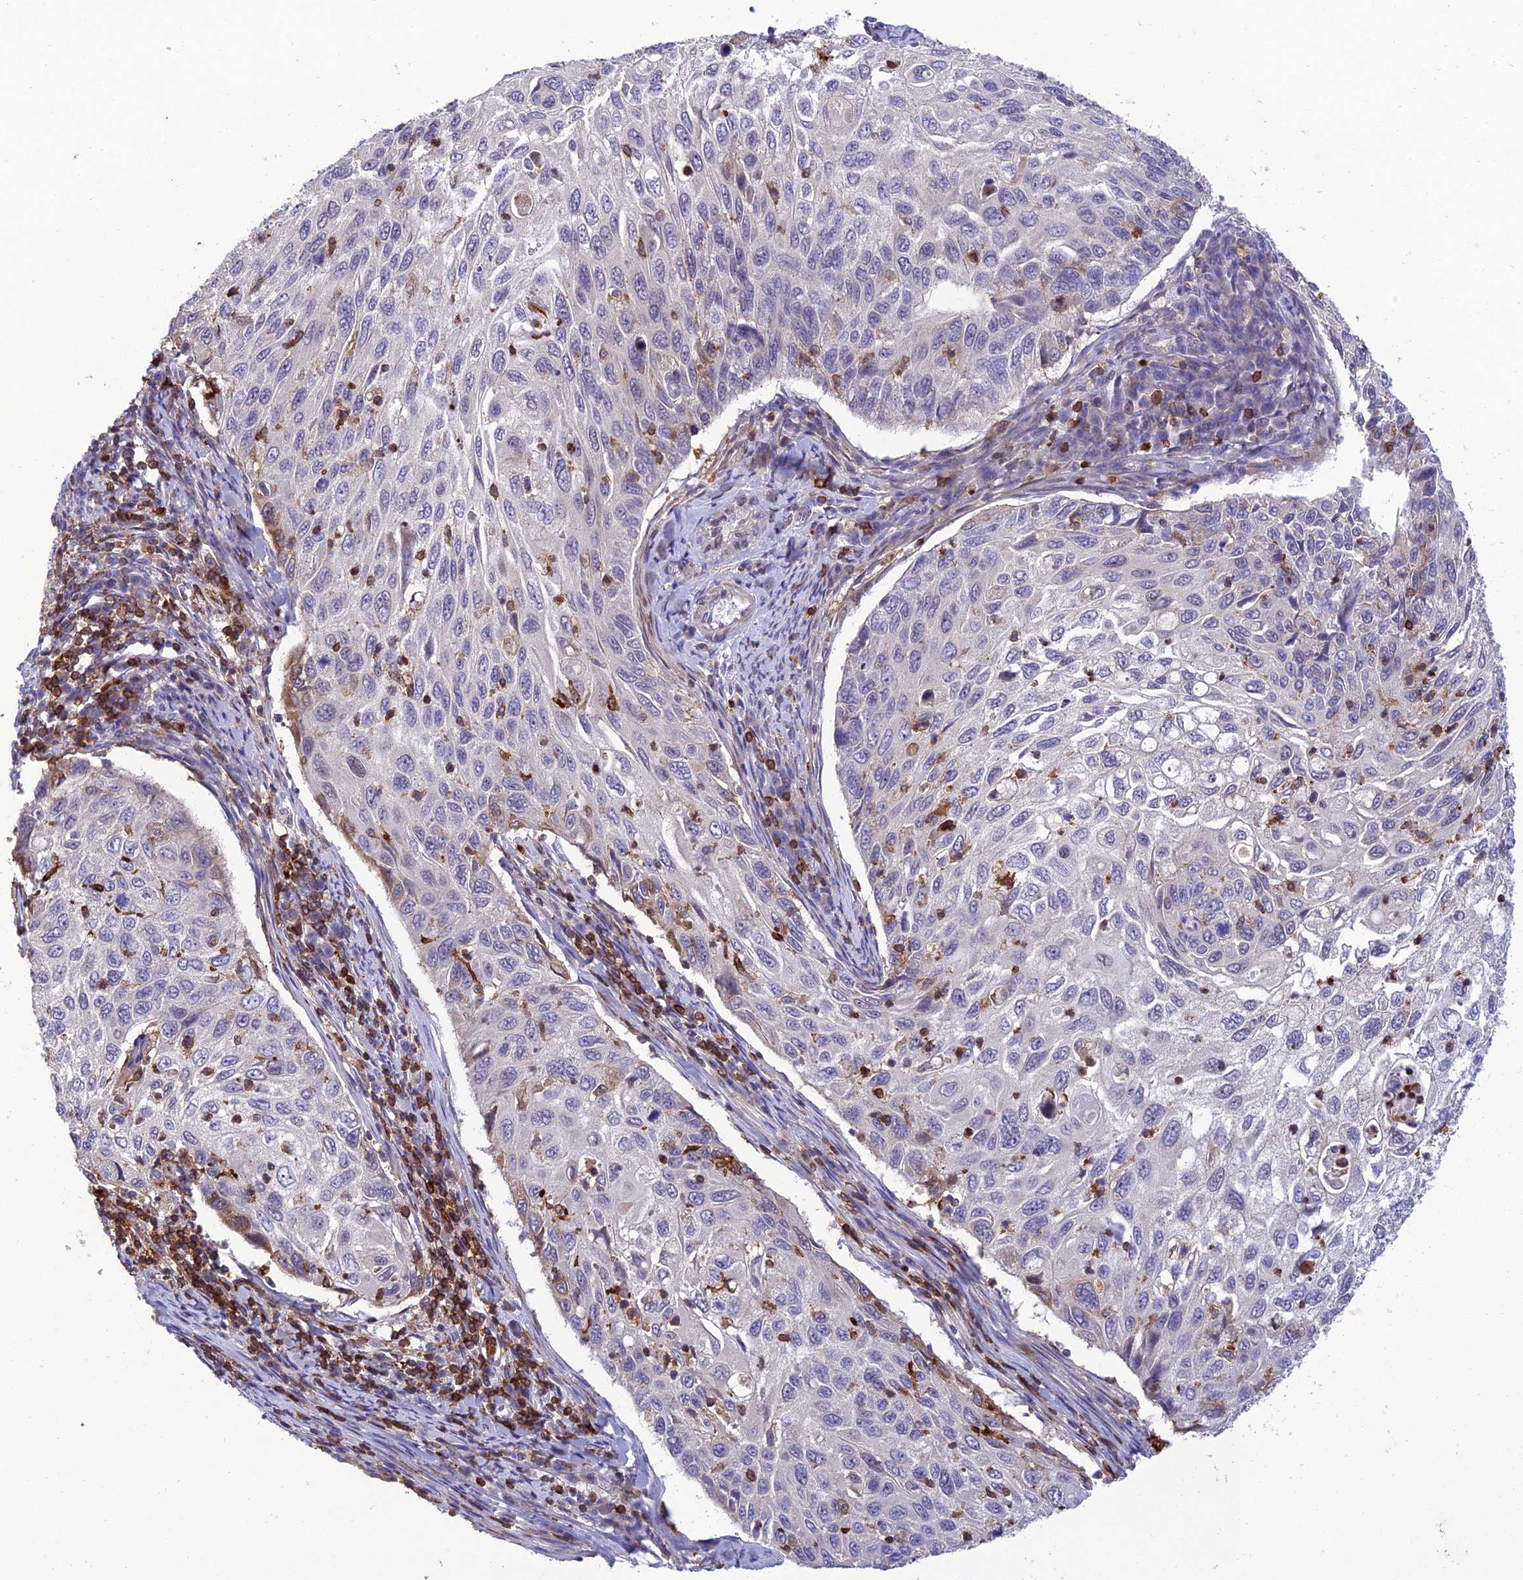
{"staining": {"intensity": "negative", "quantity": "none", "location": "none"}, "tissue": "cervical cancer", "cell_type": "Tumor cells", "image_type": "cancer", "snomed": [{"axis": "morphology", "description": "Squamous cell carcinoma, NOS"}, {"axis": "topography", "description": "Cervix"}], "caption": "Cervical cancer (squamous cell carcinoma) stained for a protein using immunohistochemistry (IHC) exhibits no staining tumor cells.", "gene": "FAM76A", "patient": {"sex": "female", "age": 70}}